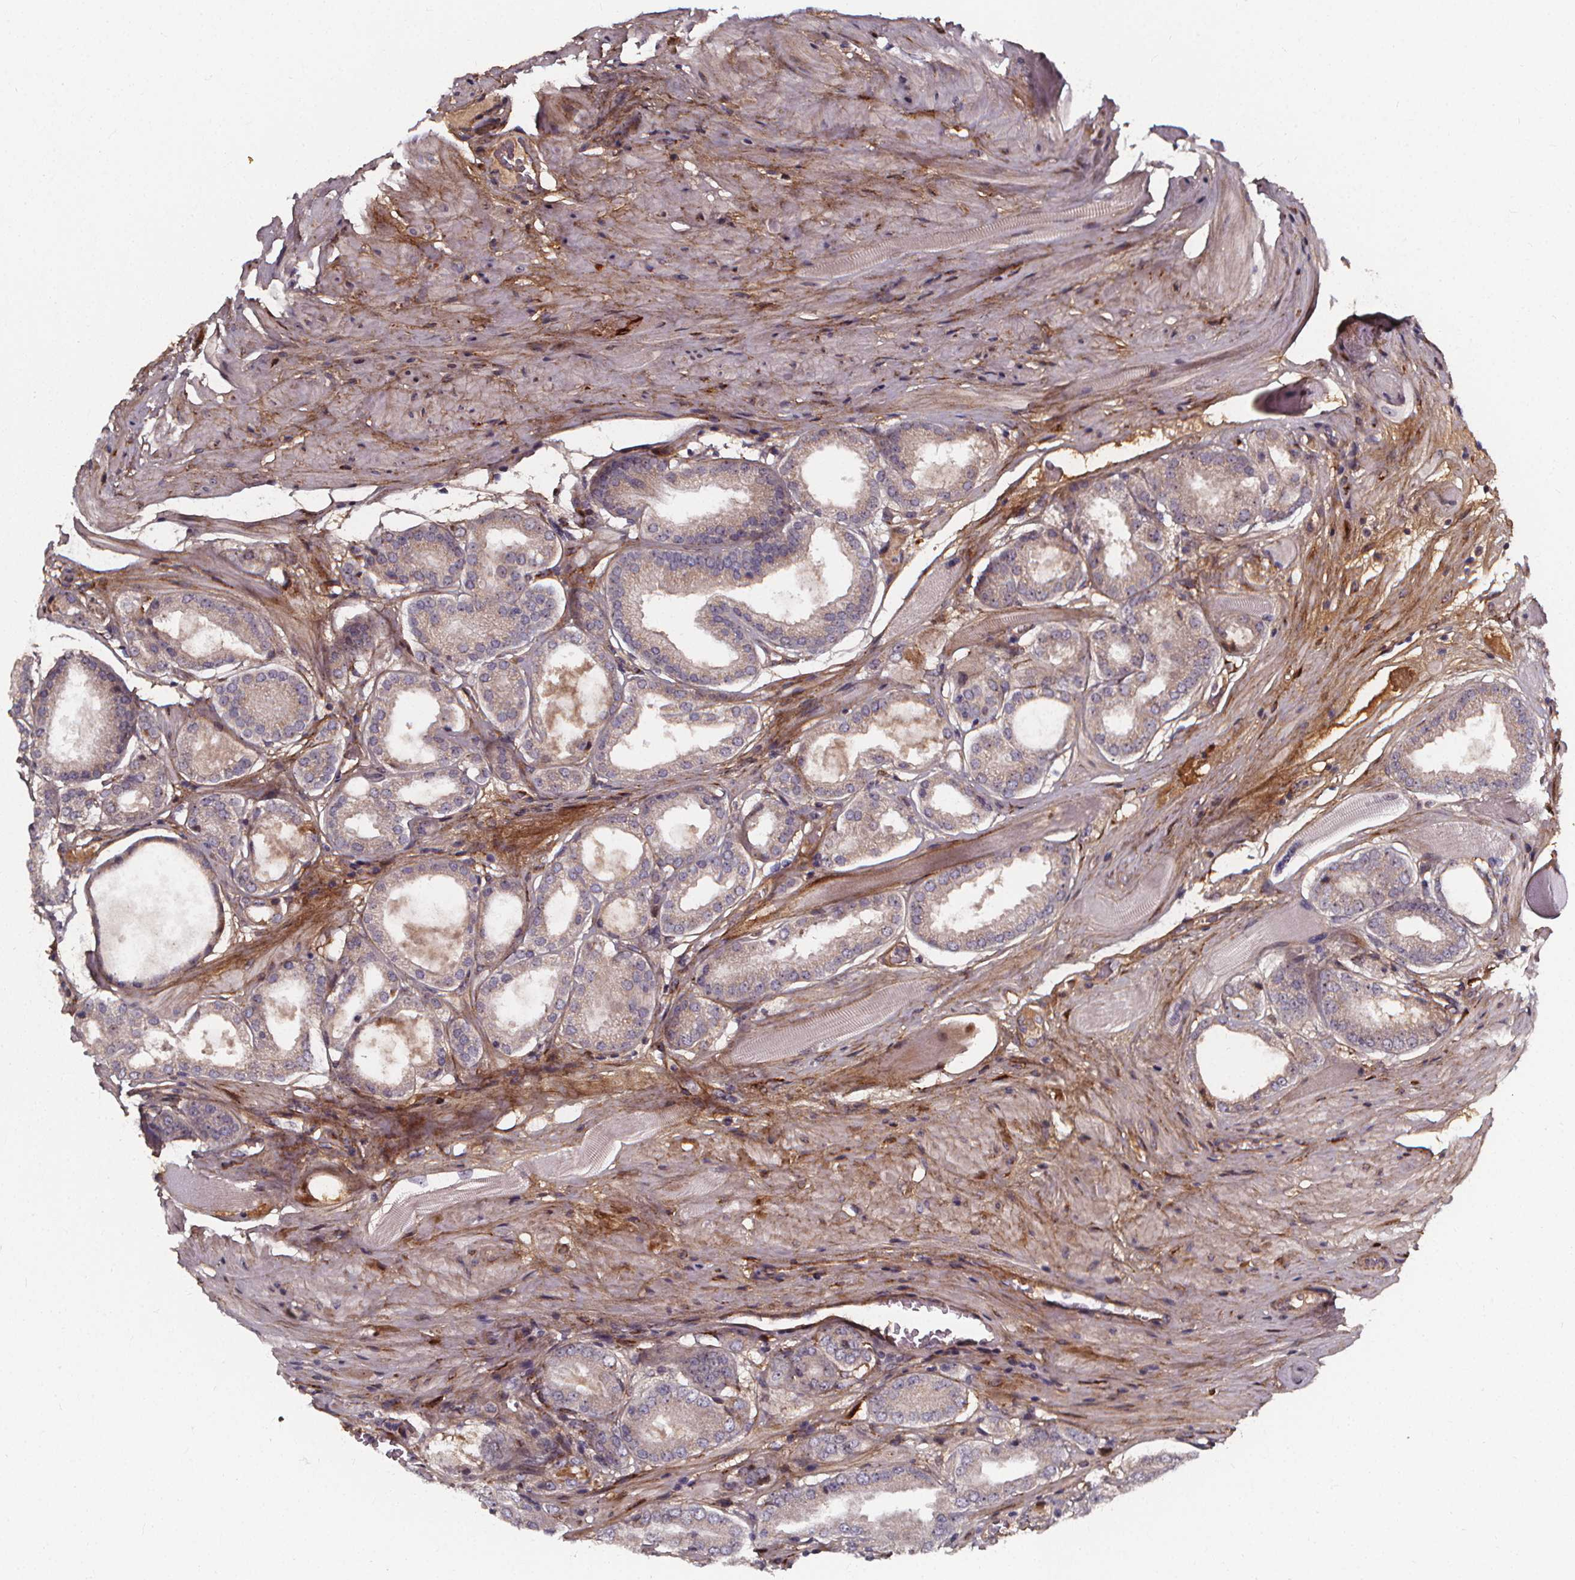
{"staining": {"intensity": "weak", "quantity": "25%-75%", "location": "cytoplasmic/membranous"}, "tissue": "prostate cancer", "cell_type": "Tumor cells", "image_type": "cancer", "snomed": [{"axis": "morphology", "description": "Adenocarcinoma, NOS"}, {"axis": "topography", "description": "Prostate"}], "caption": "A histopathology image of human prostate cancer stained for a protein demonstrates weak cytoplasmic/membranous brown staining in tumor cells. (Brightfield microscopy of DAB IHC at high magnification).", "gene": "AEBP1", "patient": {"sex": "male", "age": 63}}